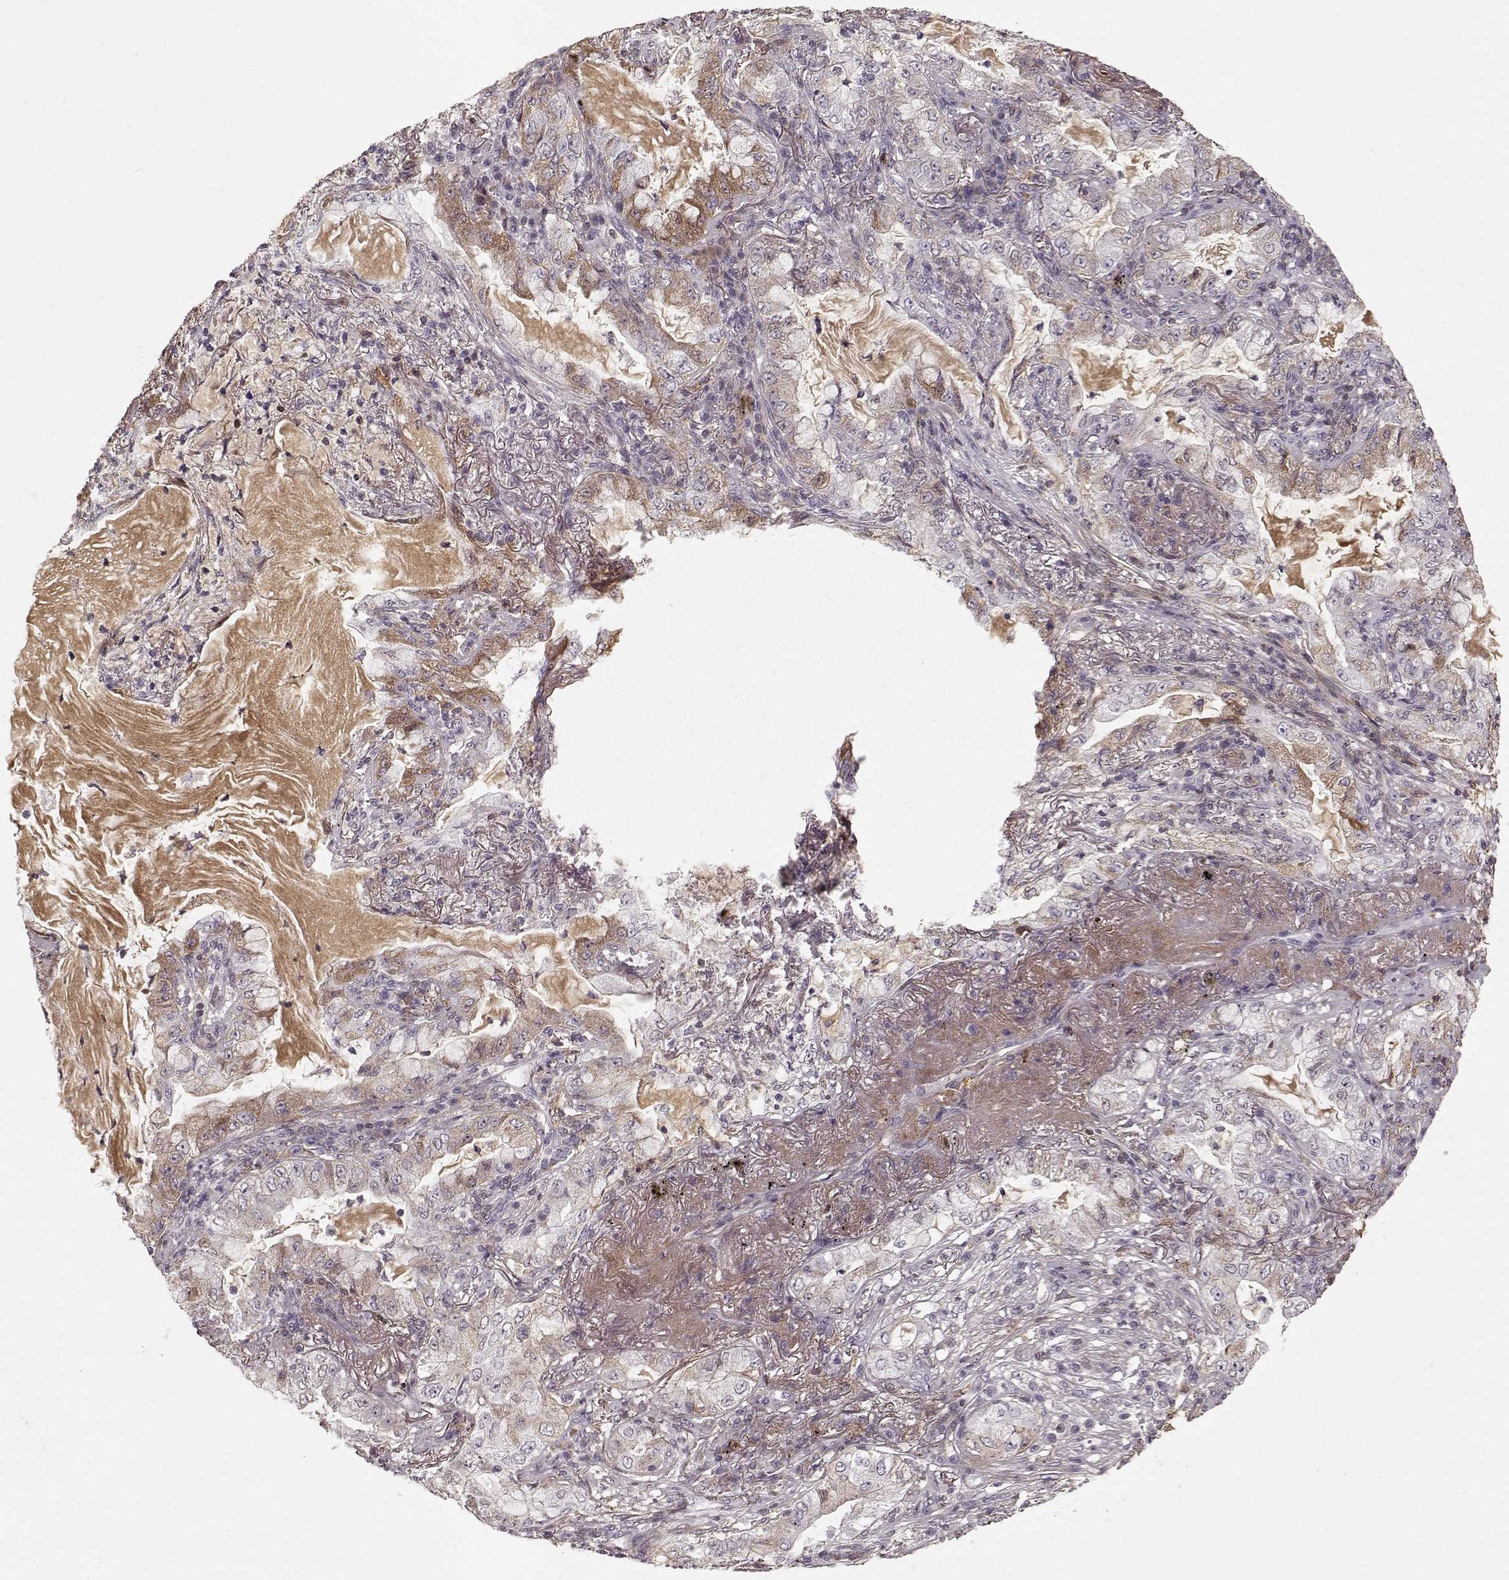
{"staining": {"intensity": "moderate", "quantity": "<25%", "location": "cytoplasmic/membranous"}, "tissue": "lung cancer", "cell_type": "Tumor cells", "image_type": "cancer", "snomed": [{"axis": "morphology", "description": "Adenocarcinoma, NOS"}, {"axis": "topography", "description": "Lung"}], "caption": "Protein staining shows moderate cytoplasmic/membranous expression in approximately <25% of tumor cells in adenocarcinoma (lung). (IHC, brightfield microscopy, high magnification).", "gene": "LUM", "patient": {"sex": "female", "age": 73}}